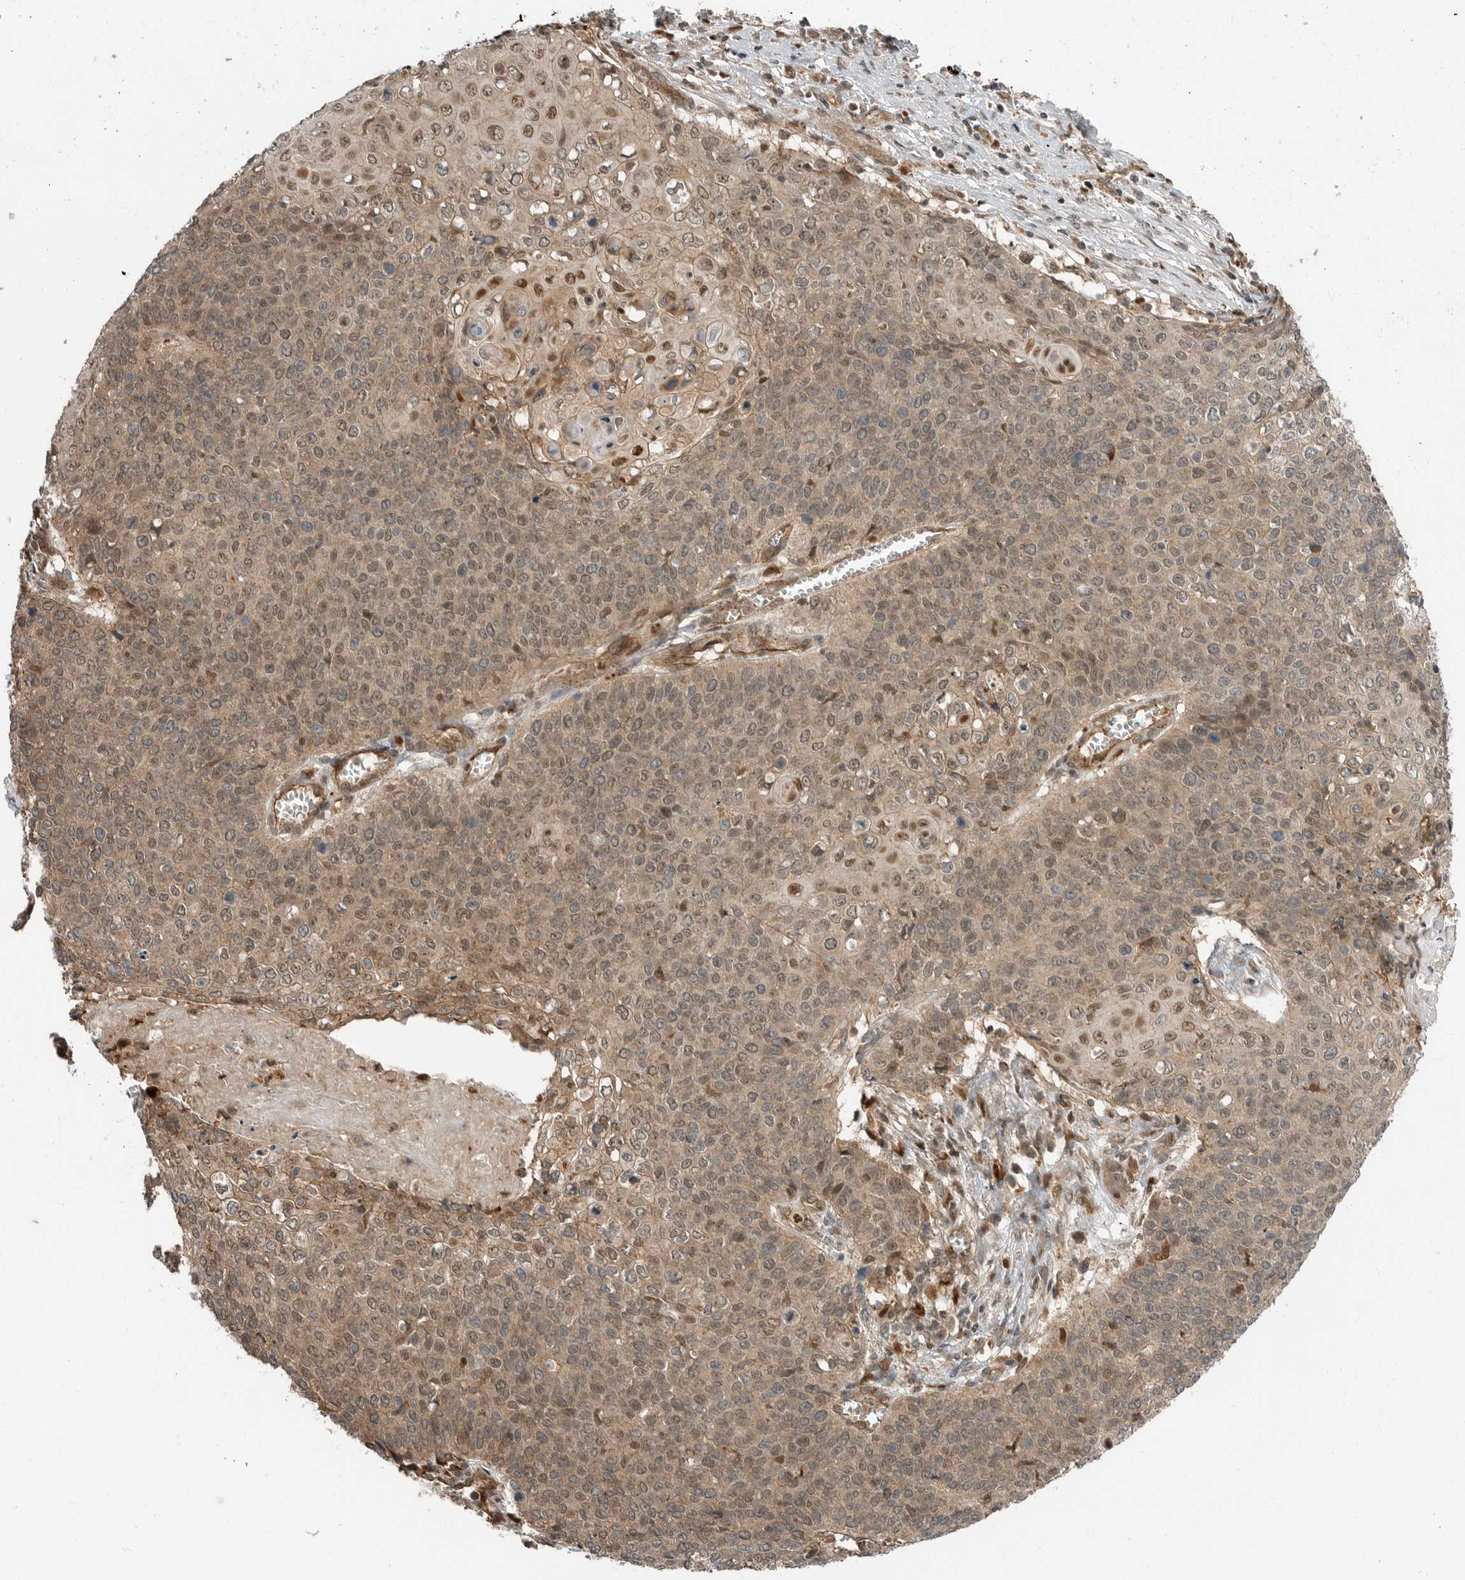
{"staining": {"intensity": "moderate", "quantity": ">75%", "location": "cytoplasmic/membranous,nuclear"}, "tissue": "cervical cancer", "cell_type": "Tumor cells", "image_type": "cancer", "snomed": [{"axis": "morphology", "description": "Squamous cell carcinoma, NOS"}, {"axis": "topography", "description": "Cervix"}], "caption": "The photomicrograph exhibits a brown stain indicating the presence of a protein in the cytoplasmic/membranous and nuclear of tumor cells in squamous cell carcinoma (cervical).", "gene": "STRAP", "patient": {"sex": "female", "age": 39}}